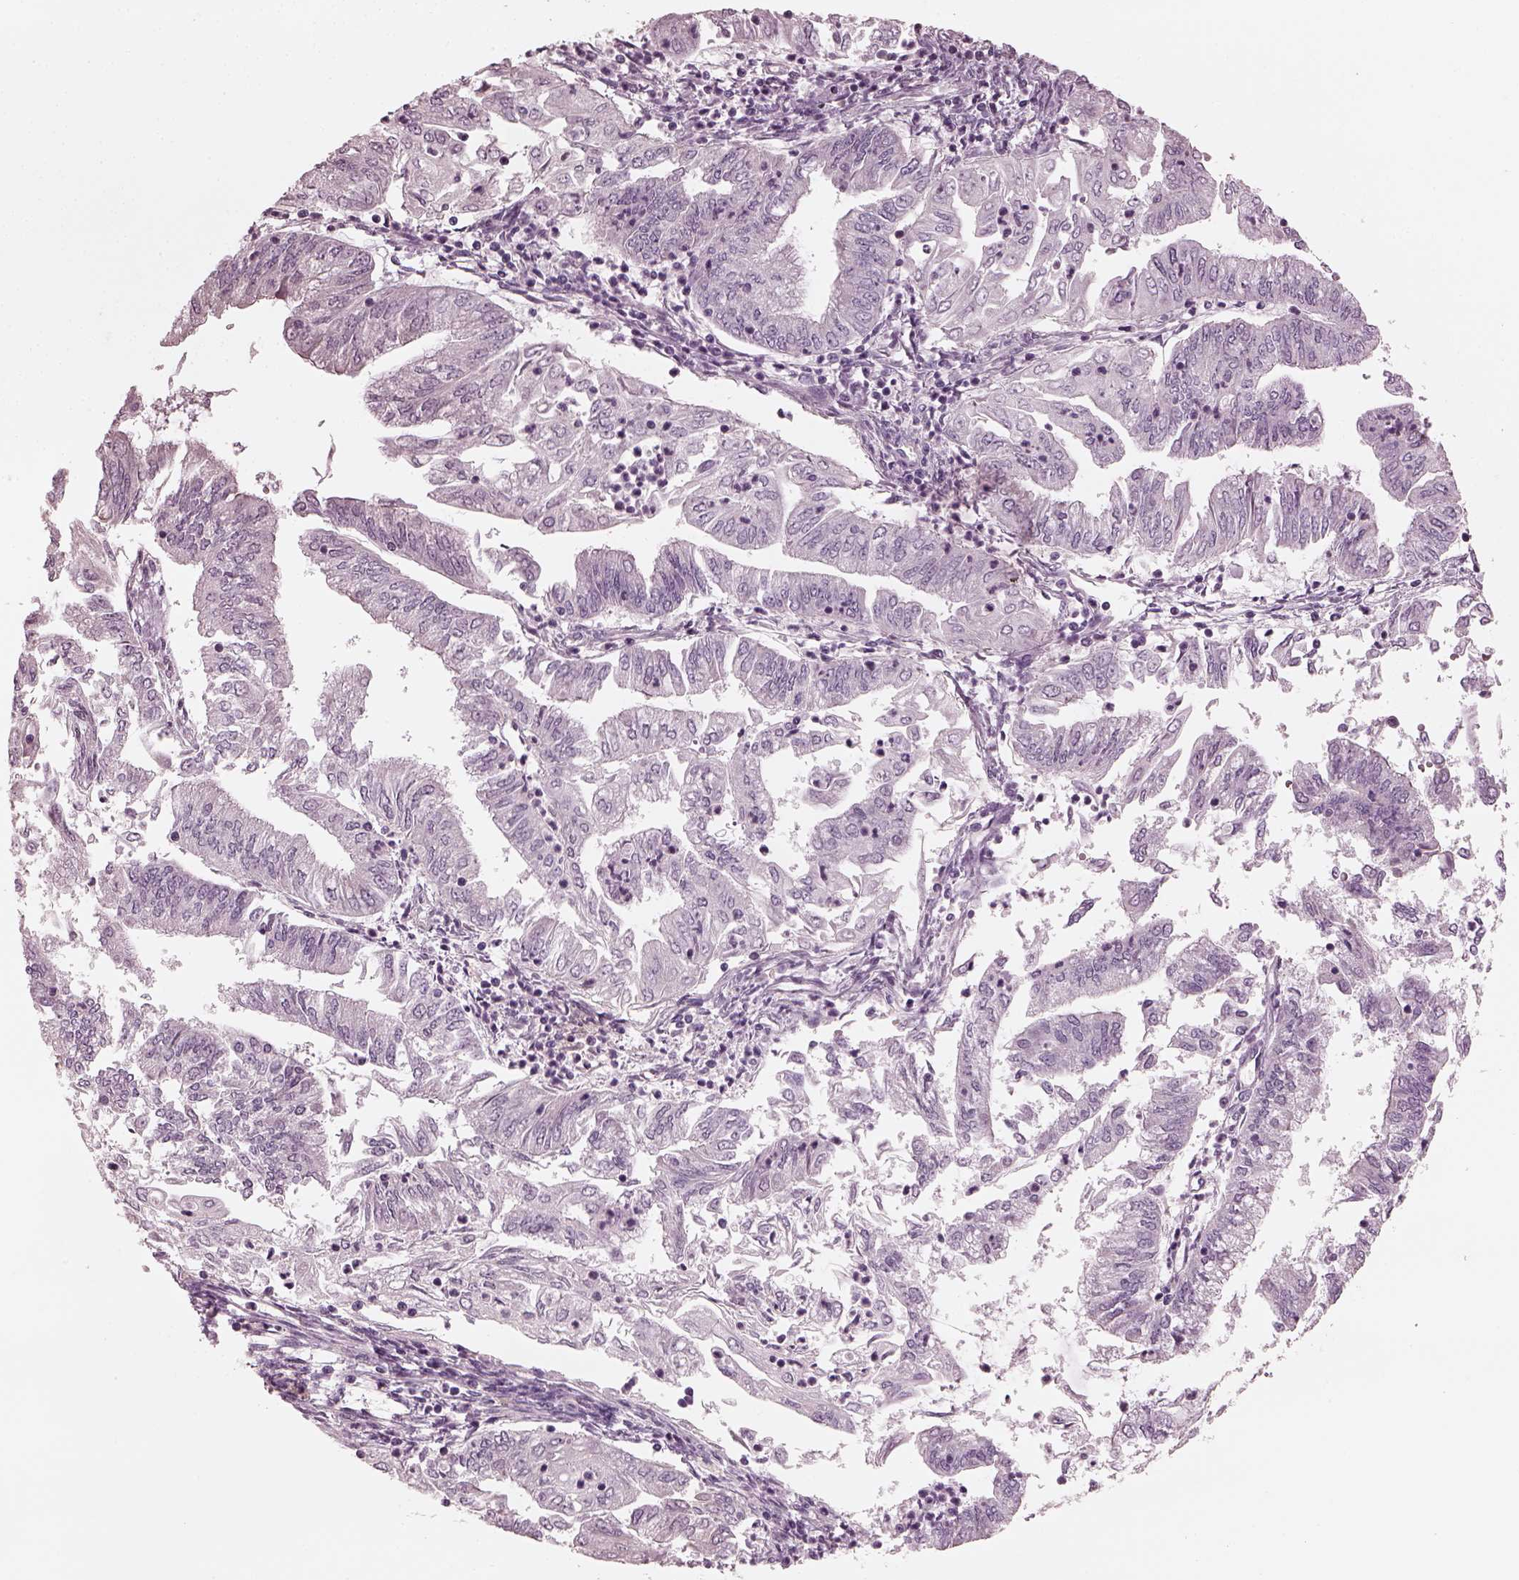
{"staining": {"intensity": "negative", "quantity": "none", "location": "none"}, "tissue": "endometrial cancer", "cell_type": "Tumor cells", "image_type": "cancer", "snomed": [{"axis": "morphology", "description": "Adenocarcinoma, NOS"}, {"axis": "topography", "description": "Endometrium"}], "caption": "Micrograph shows no significant protein positivity in tumor cells of endometrial adenocarcinoma.", "gene": "OPTC", "patient": {"sex": "female", "age": 55}}